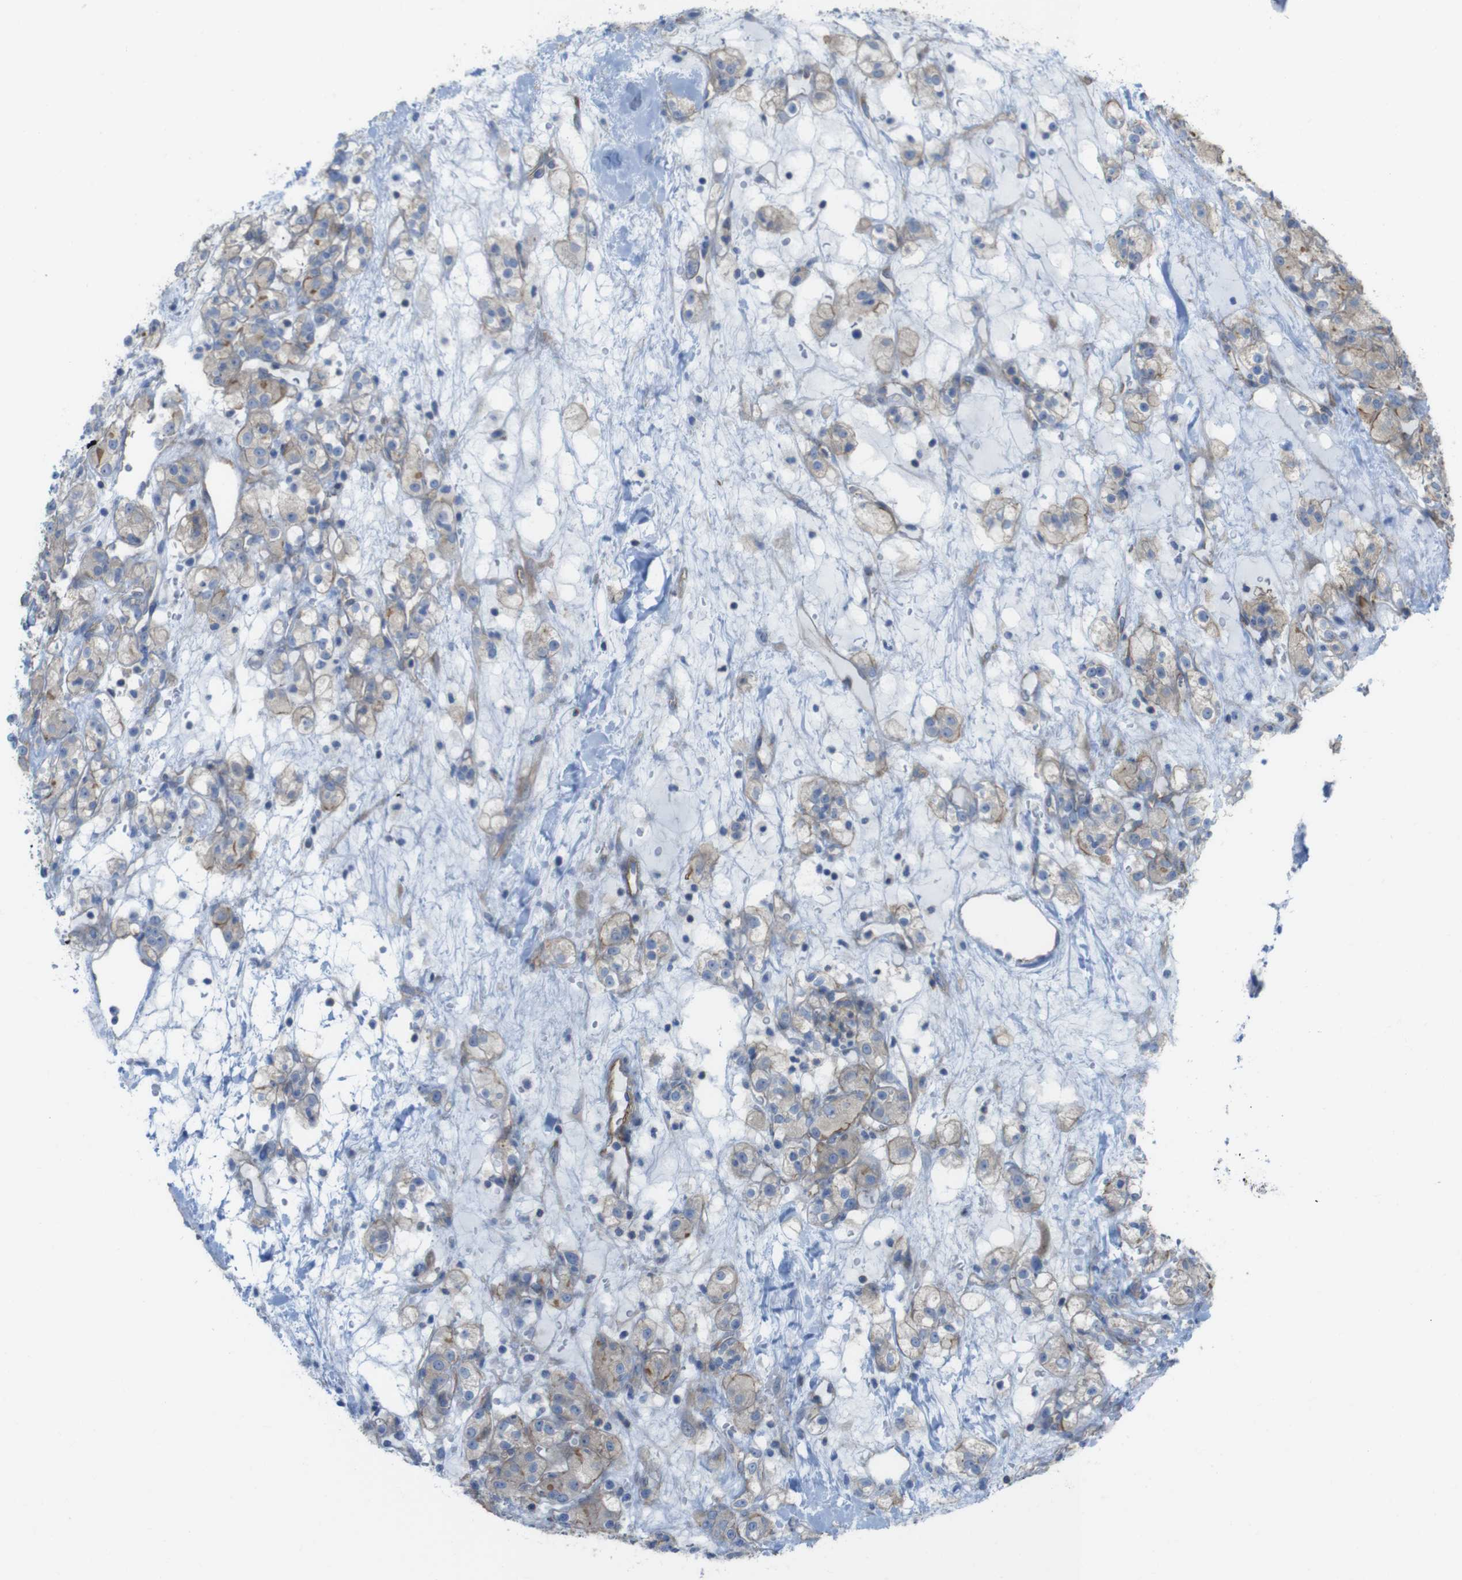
{"staining": {"intensity": "moderate", "quantity": "25%-75%", "location": "cytoplasmic/membranous"}, "tissue": "renal cancer", "cell_type": "Tumor cells", "image_type": "cancer", "snomed": [{"axis": "morphology", "description": "Normal tissue, NOS"}, {"axis": "morphology", "description": "Adenocarcinoma, NOS"}, {"axis": "topography", "description": "Kidney"}], "caption": "Moderate cytoplasmic/membranous protein positivity is identified in about 25%-75% of tumor cells in renal cancer.", "gene": "PREX2", "patient": {"sex": "male", "age": 61}}